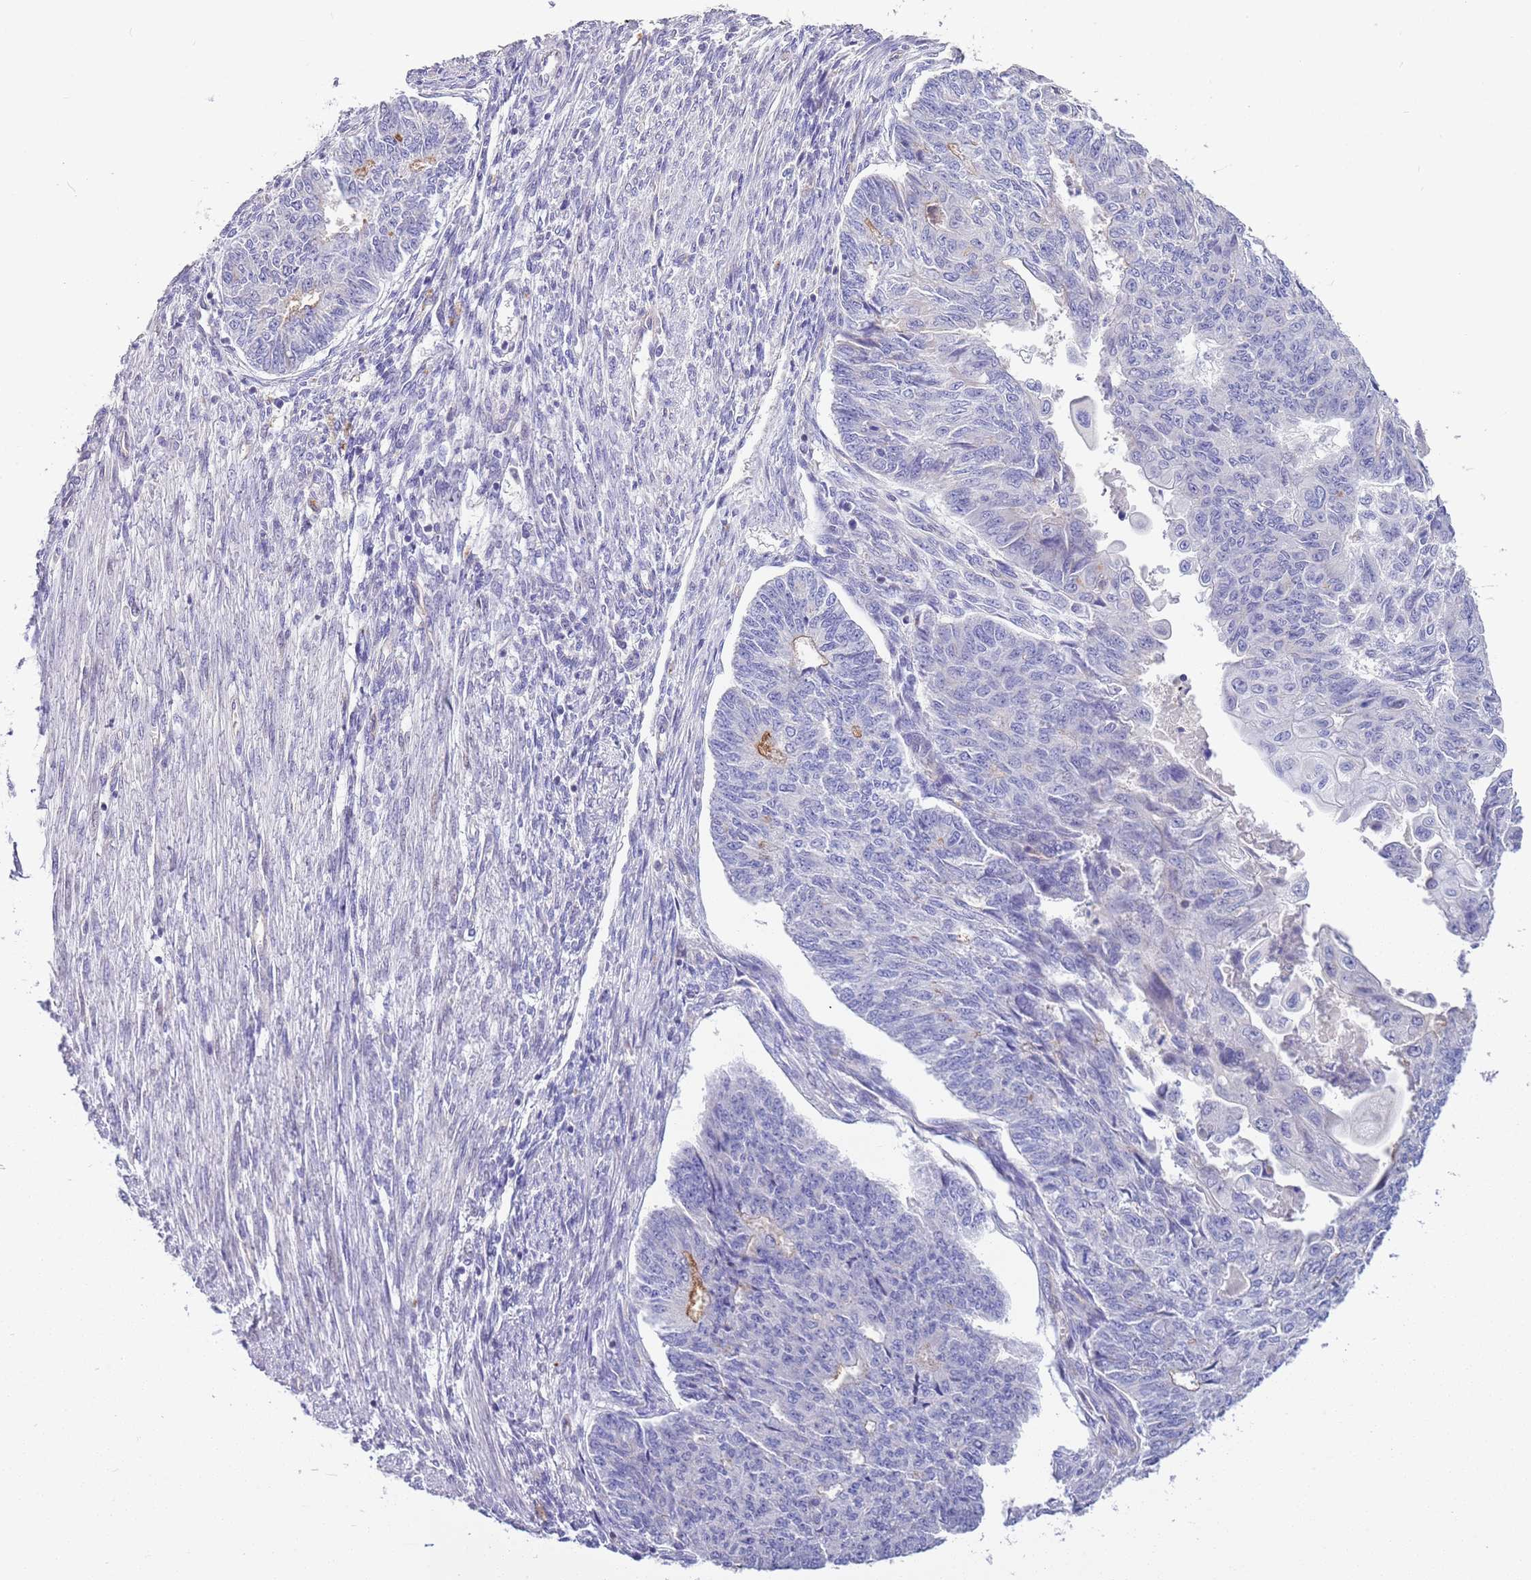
{"staining": {"intensity": "moderate", "quantity": "<25%", "location": "cytoplasmic/membranous"}, "tissue": "endometrial cancer", "cell_type": "Tumor cells", "image_type": "cancer", "snomed": [{"axis": "morphology", "description": "Adenocarcinoma, NOS"}, {"axis": "topography", "description": "Endometrium"}], "caption": "Immunohistochemistry (IHC) staining of adenocarcinoma (endometrial), which shows low levels of moderate cytoplasmic/membranous positivity in approximately <25% of tumor cells indicating moderate cytoplasmic/membranous protein staining. The staining was performed using DAB (3,3'-diaminobenzidine) (brown) for protein detection and nuclei were counterstained in hematoxylin (blue).", "gene": "BRMS1L", "patient": {"sex": "female", "age": 32}}